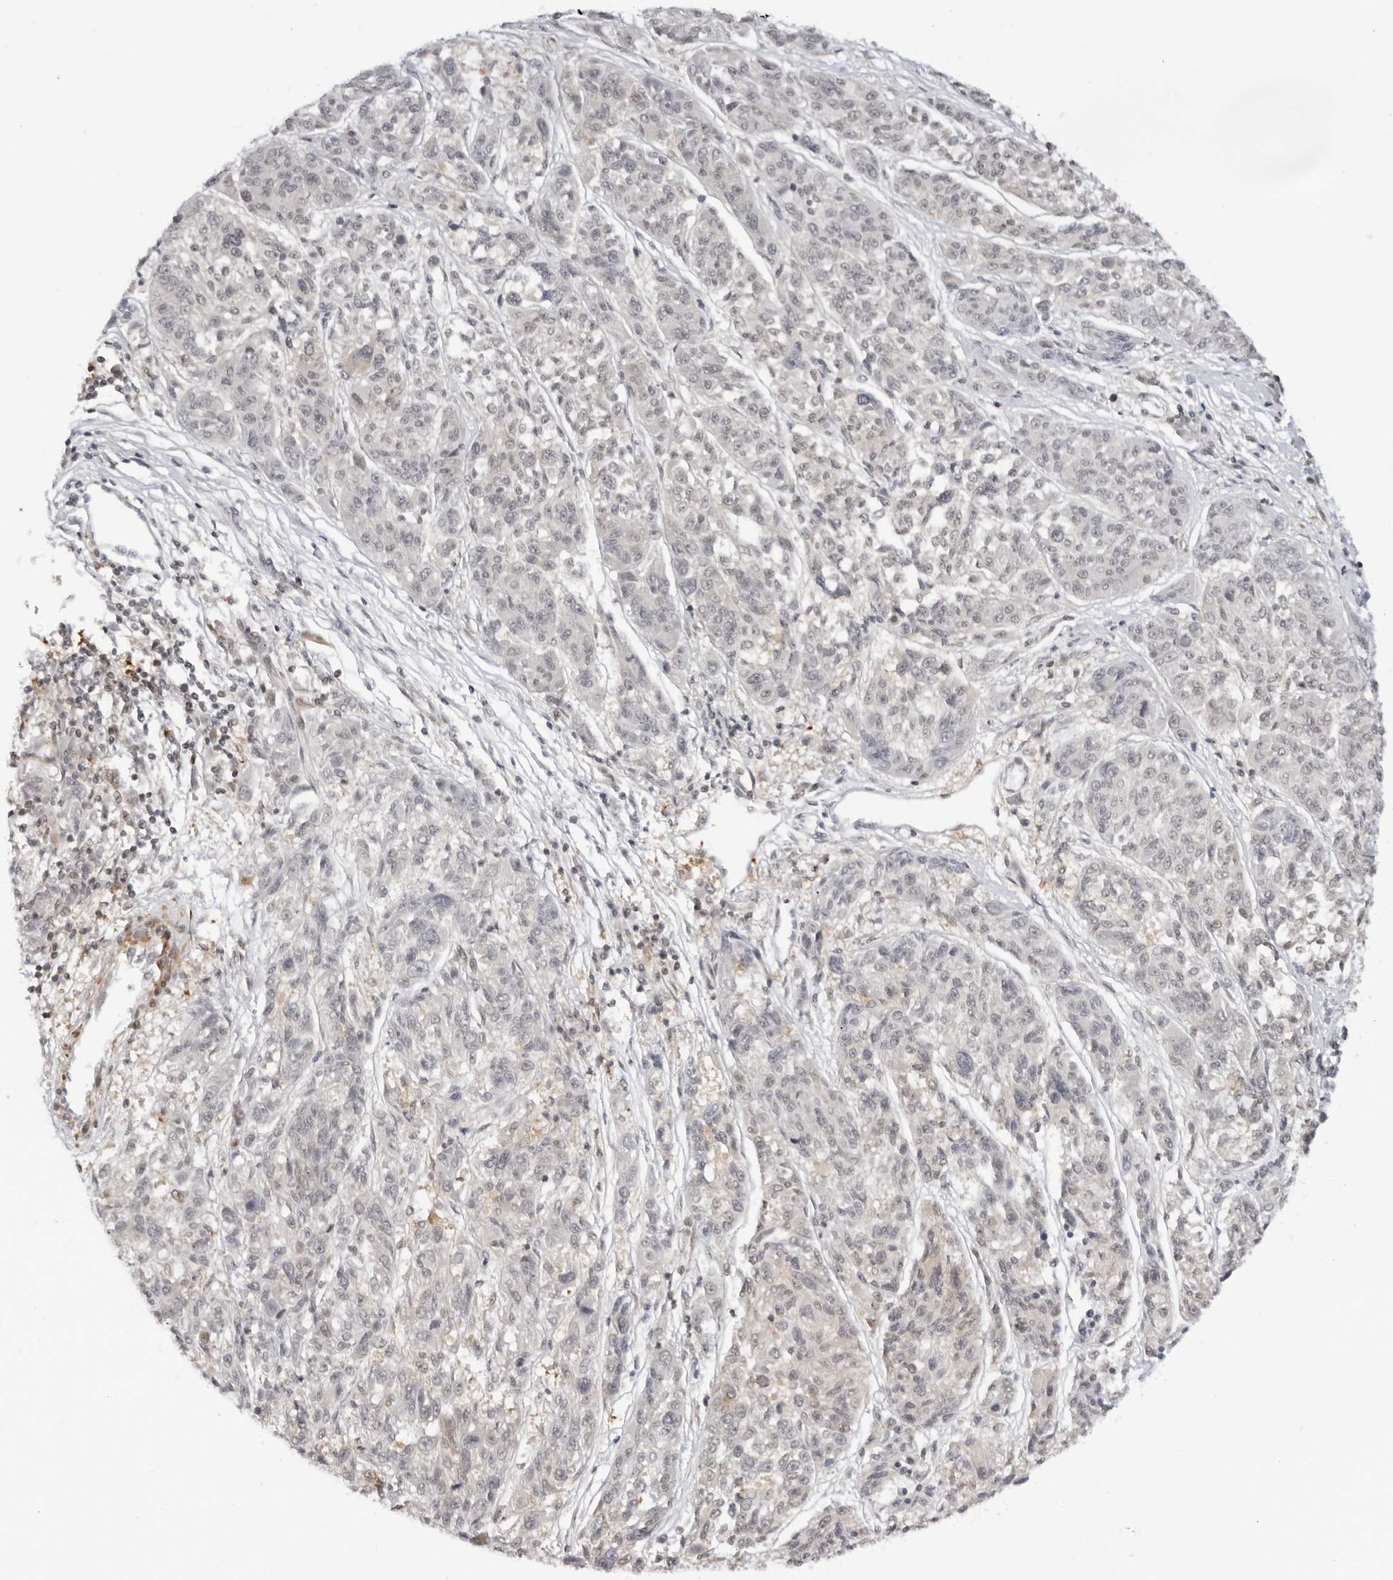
{"staining": {"intensity": "negative", "quantity": "none", "location": "none"}, "tissue": "melanoma", "cell_type": "Tumor cells", "image_type": "cancer", "snomed": [{"axis": "morphology", "description": "Malignant melanoma, NOS"}, {"axis": "topography", "description": "Skin"}], "caption": "Tumor cells are negative for brown protein staining in malignant melanoma.", "gene": "RNF146", "patient": {"sex": "male", "age": 53}}